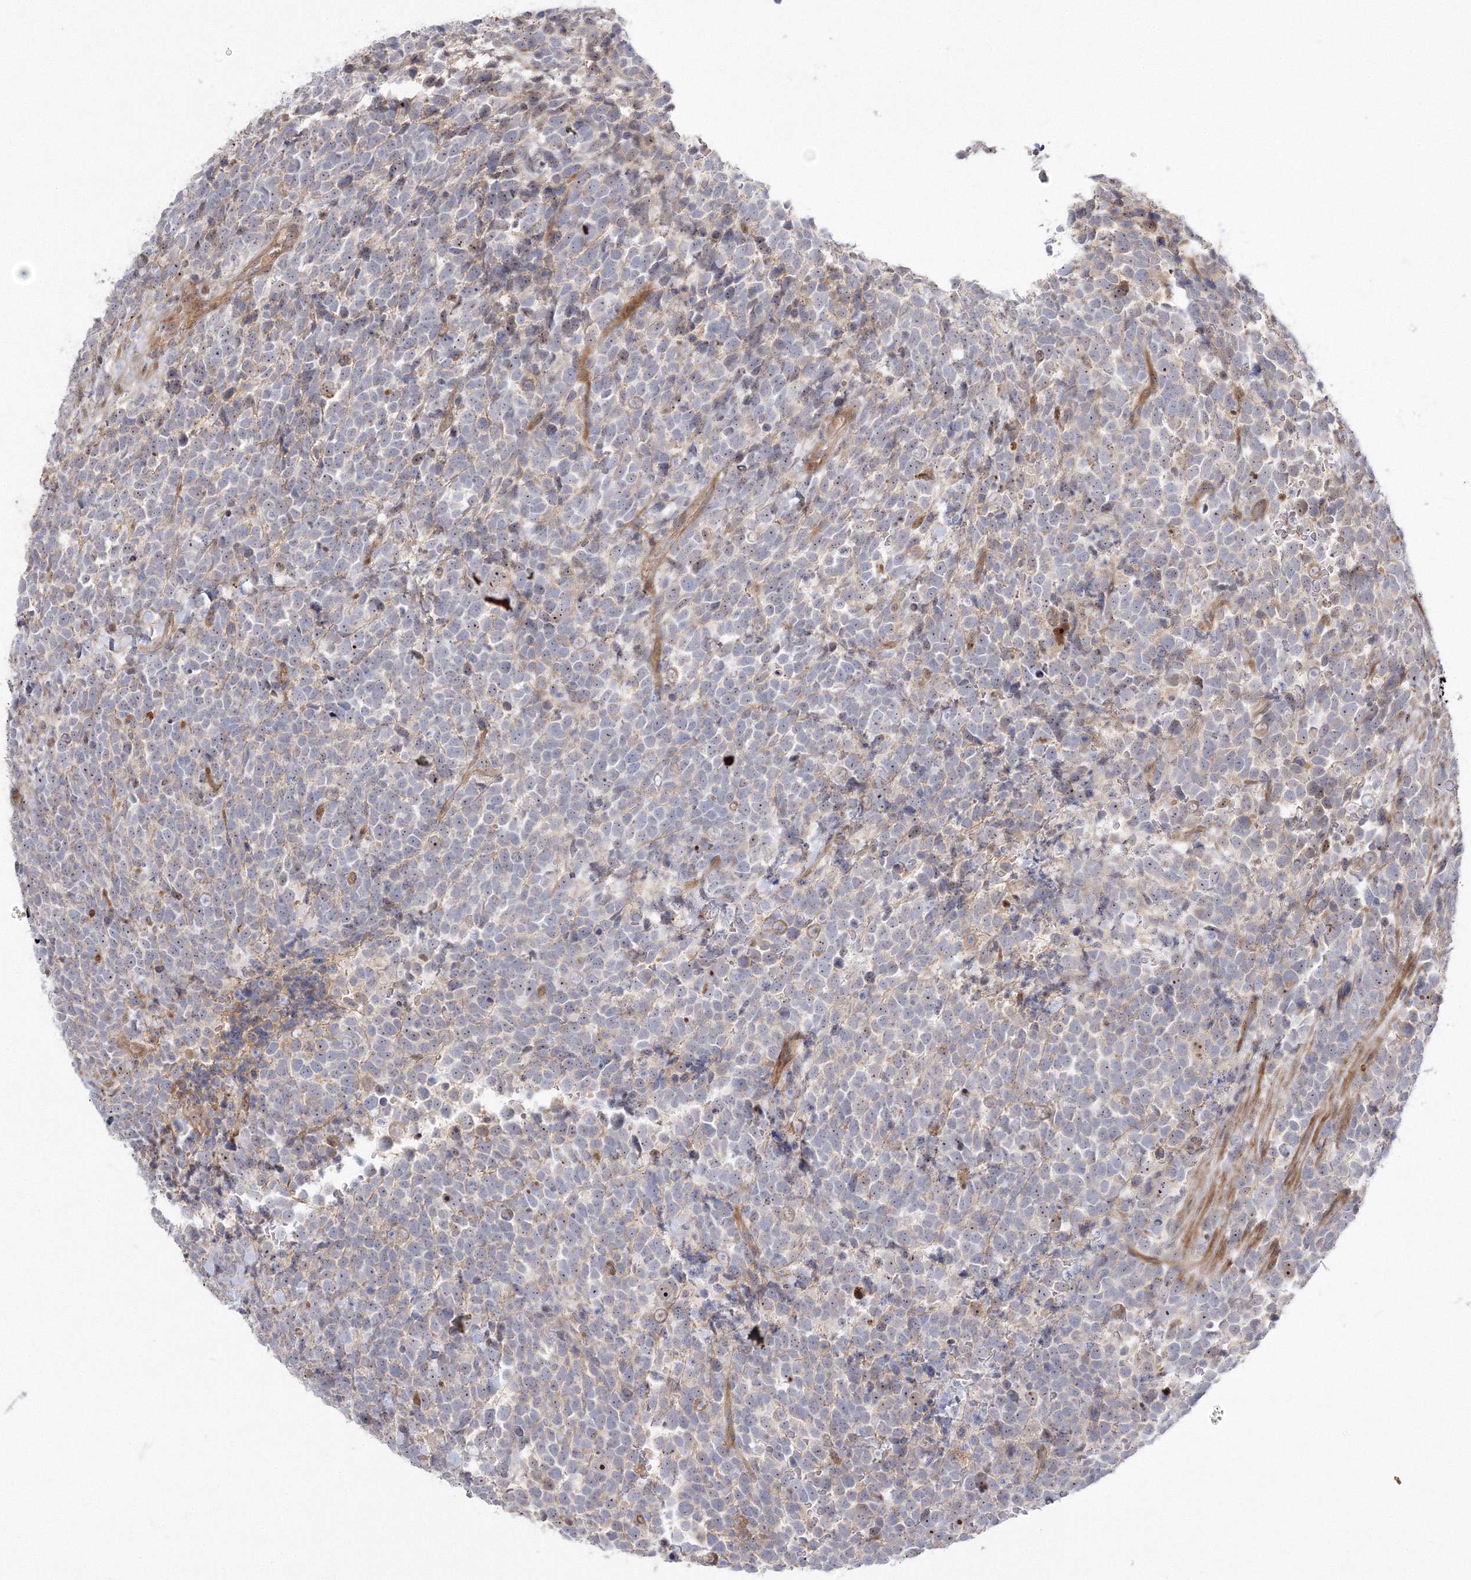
{"staining": {"intensity": "moderate", "quantity": "25%-75%", "location": "nuclear"}, "tissue": "urothelial cancer", "cell_type": "Tumor cells", "image_type": "cancer", "snomed": [{"axis": "morphology", "description": "Urothelial carcinoma, High grade"}, {"axis": "topography", "description": "Urinary bladder"}], "caption": "The photomicrograph demonstrates staining of urothelial cancer, revealing moderate nuclear protein expression (brown color) within tumor cells.", "gene": "NPM3", "patient": {"sex": "female", "age": 82}}